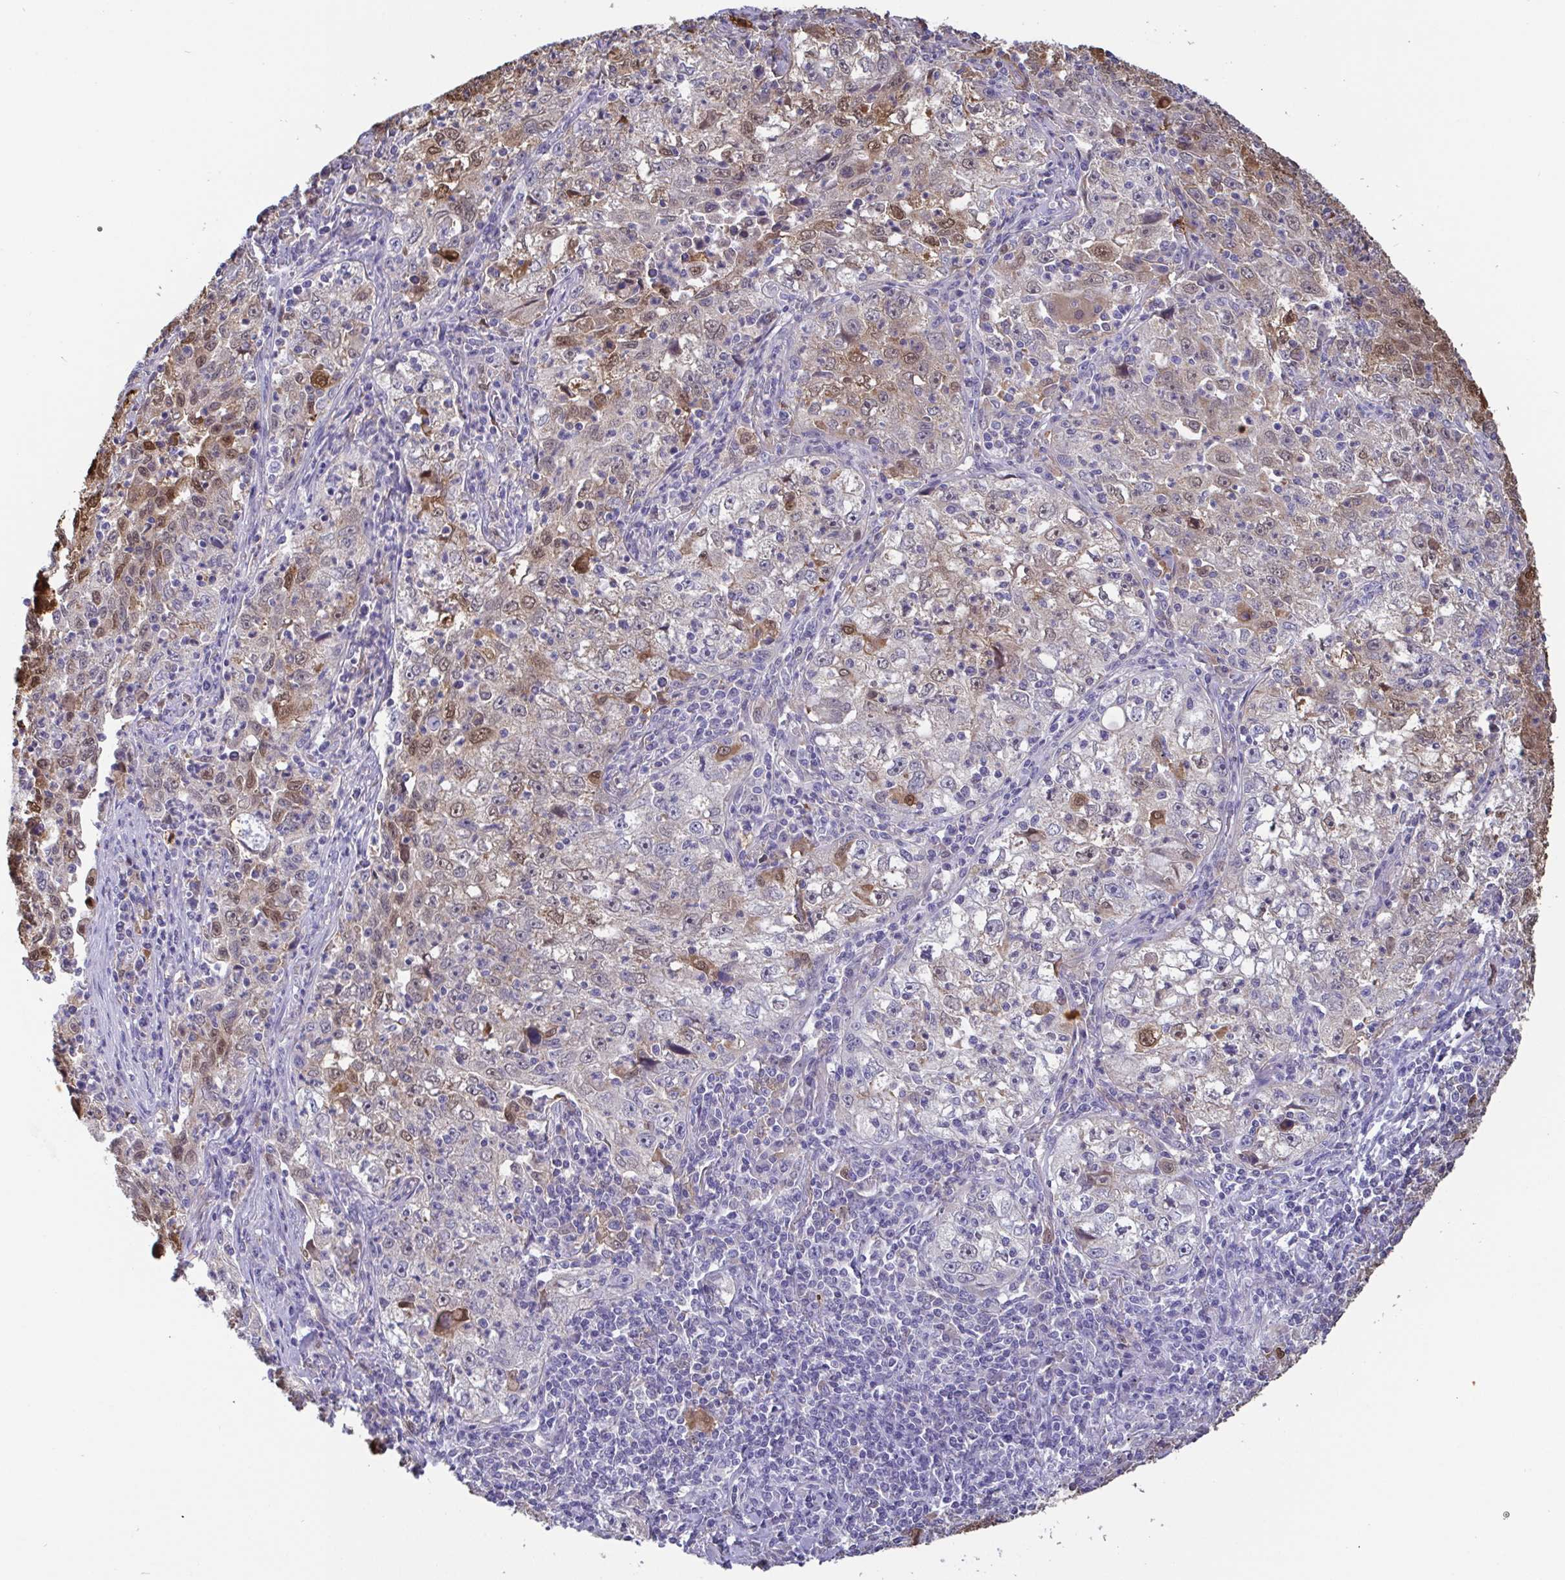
{"staining": {"intensity": "weak", "quantity": "25%-75%", "location": "cytoplasmic/membranous,nuclear"}, "tissue": "lung cancer", "cell_type": "Tumor cells", "image_type": "cancer", "snomed": [{"axis": "morphology", "description": "Squamous cell carcinoma, NOS"}, {"axis": "topography", "description": "Lung"}], "caption": "Lung cancer stained with IHC displays weak cytoplasmic/membranous and nuclear expression in approximately 25%-75% of tumor cells.", "gene": "IDH1", "patient": {"sex": "male", "age": 71}}